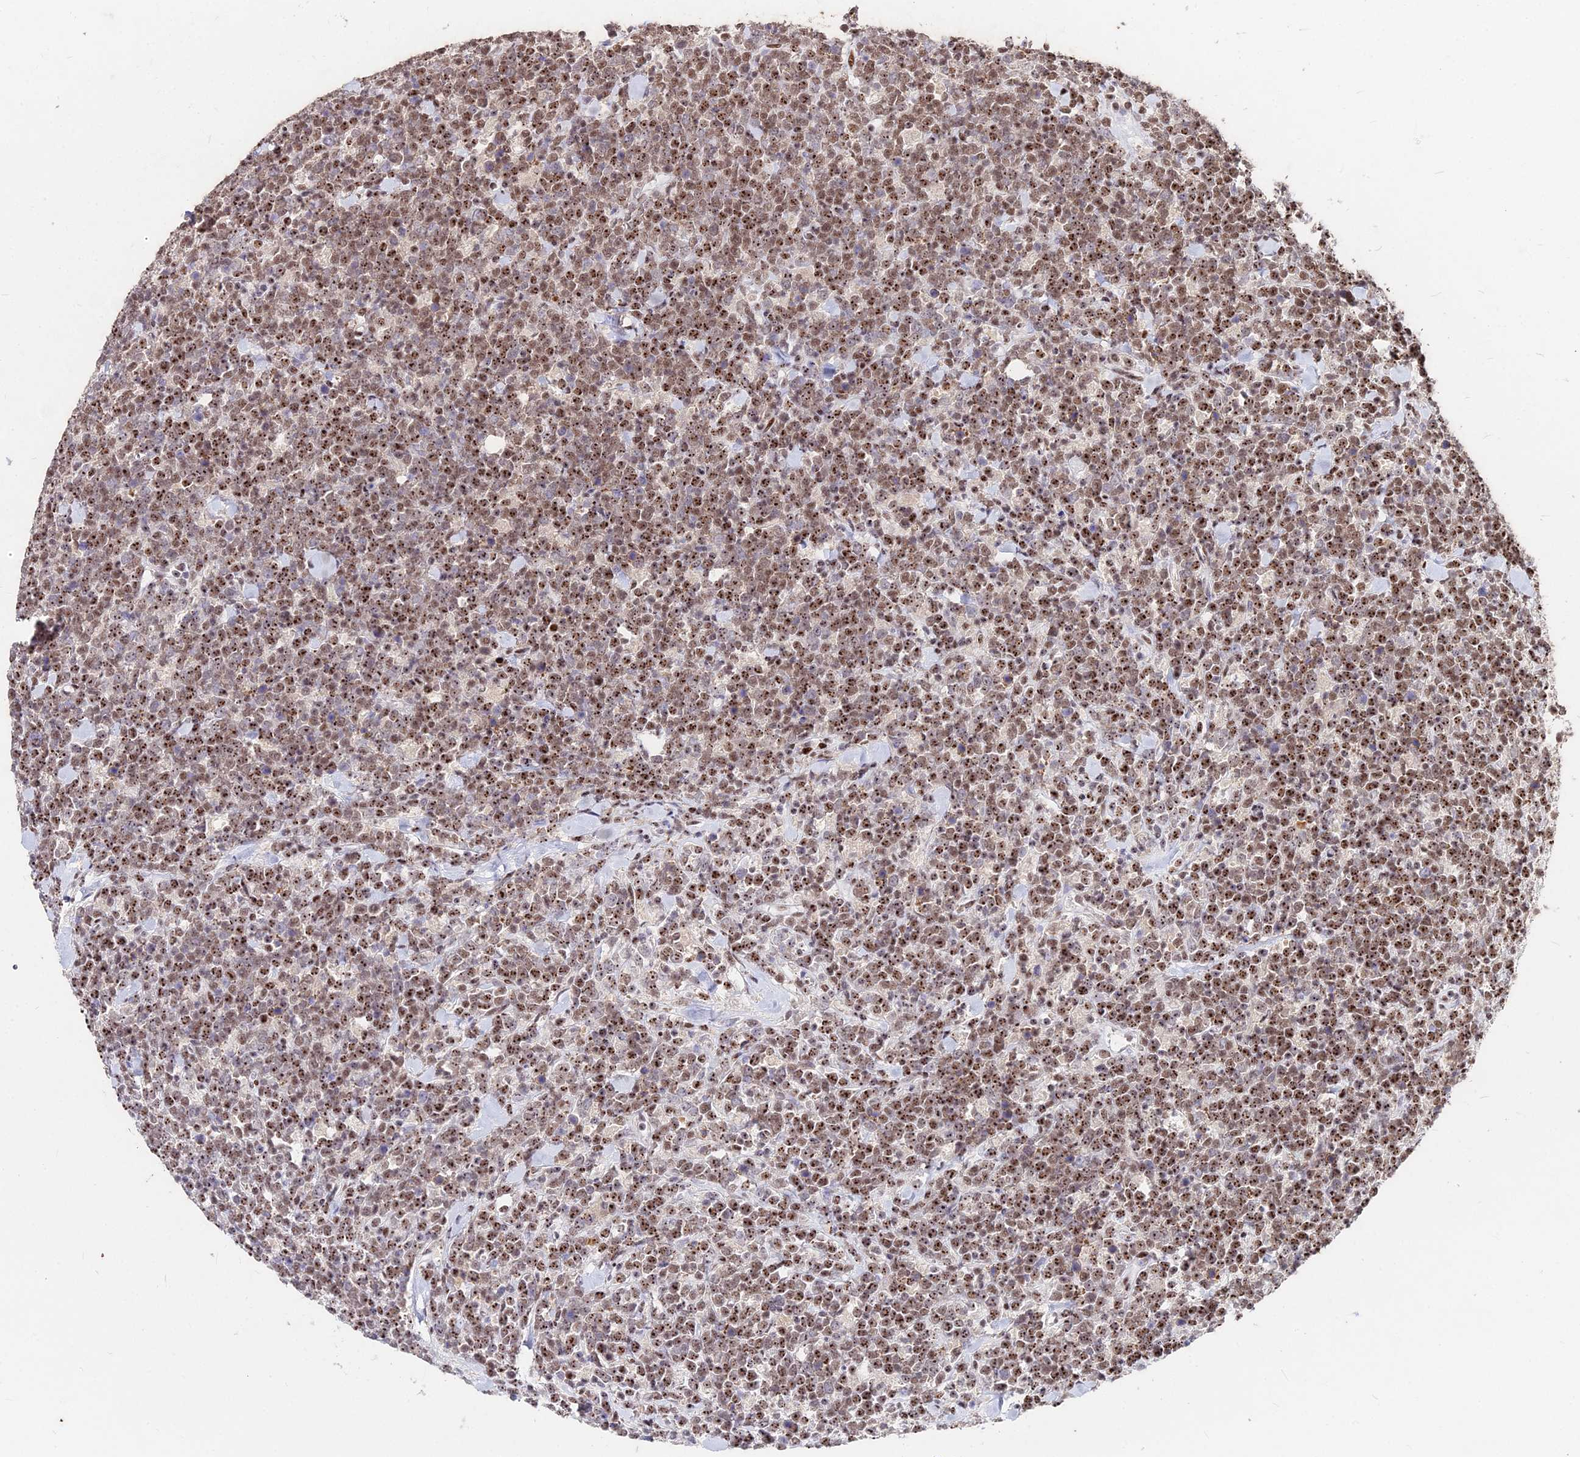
{"staining": {"intensity": "strong", "quantity": ">75%", "location": "nuclear"}, "tissue": "lymphoma", "cell_type": "Tumor cells", "image_type": "cancer", "snomed": [{"axis": "morphology", "description": "Malignant lymphoma, non-Hodgkin's type, High grade"}, {"axis": "topography", "description": "Small intestine"}], "caption": "Immunohistochemical staining of lymphoma displays high levels of strong nuclear staining in approximately >75% of tumor cells. (IHC, brightfield microscopy, high magnification).", "gene": "ZBED4", "patient": {"sex": "male", "age": 8}}